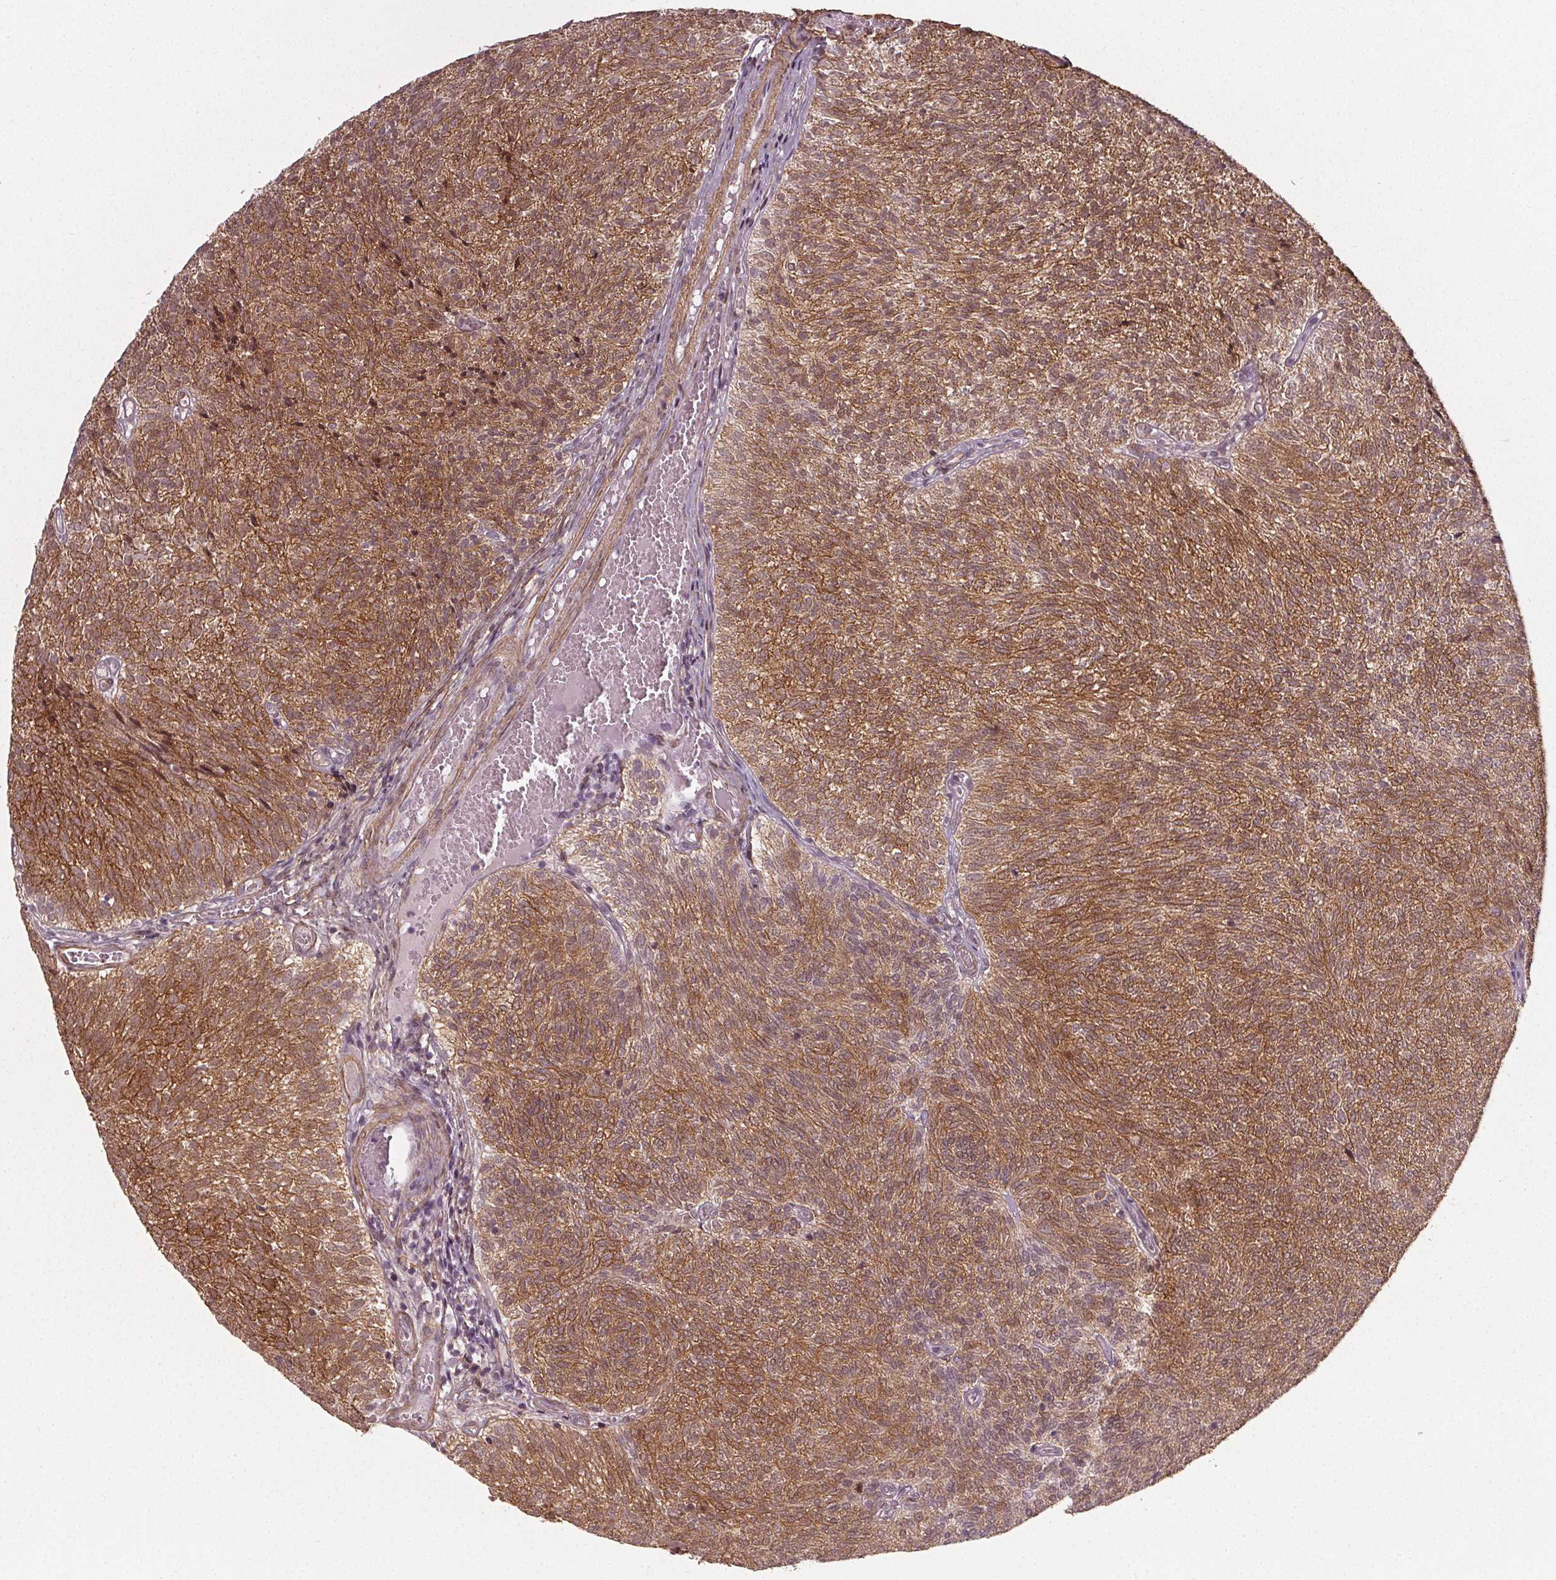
{"staining": {"intensity": "strong", "quantity": "25%-75%", "location": "cytoplasmic/membranous,nuclear"}, "tissue": "urothelial cancer", "cell_type": "Tumor cells", "image_type": "cancer", "snomed": [{"axis": "morphology", "description": "Urothelial carcinoma, Low grade"}, {"axis": "topography", "description": "Urinary bladder"}], "caption": "Urothelial carcinoma (low-grade) was stained to show a protein in brown. There is high levels of strong cytoplasmic/membranous and nuclear staining in approximately 25%-75% of tumor cells.", "gene": "PKP1", "patient": {"sex": "male", "age": 77}}